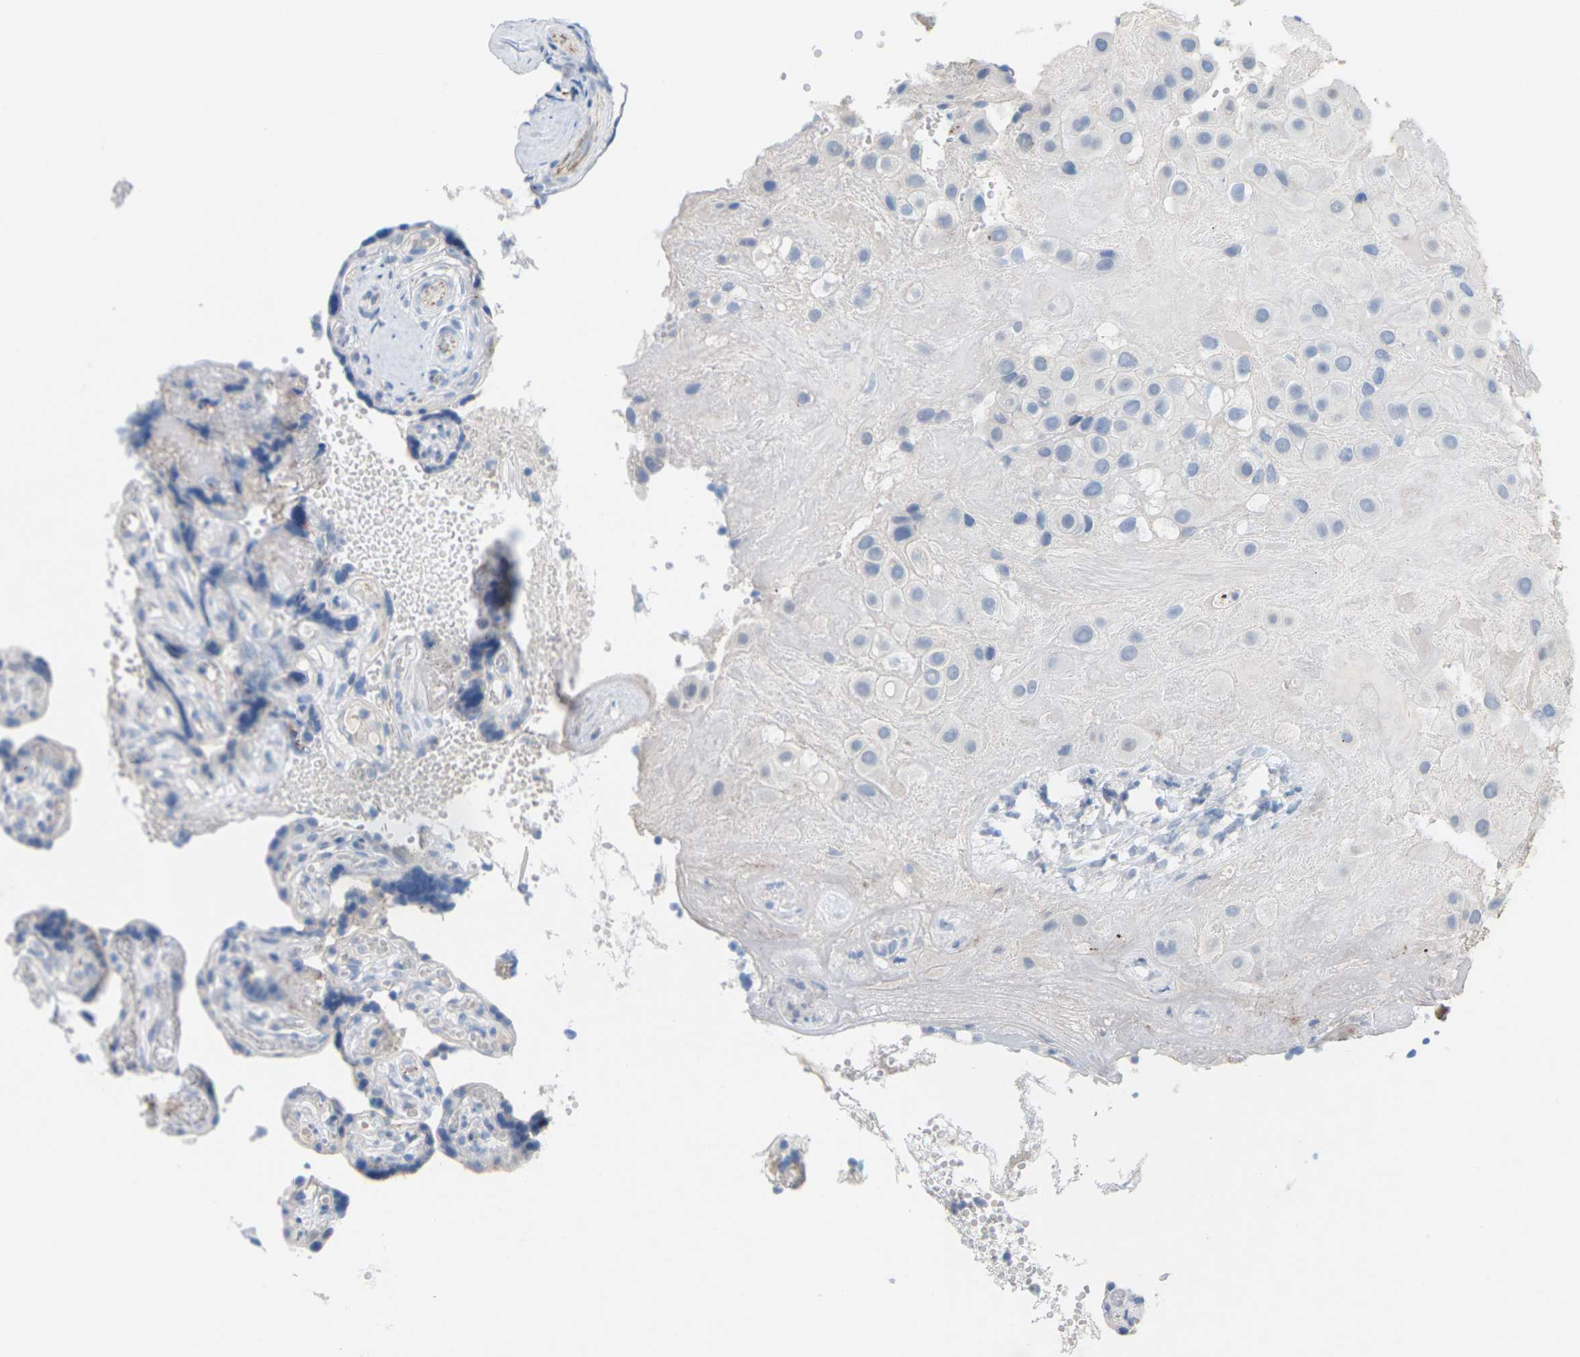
{"staining": {"intensity": "negative", "quantity": "none", "location": "none"}, "tissue": "placenta", "cell_type": "Decidual cells", "image_type": "normal", "snomed": [{"axis": "morphology", "description": "Normal tissue, NOS"}, {"axis": "topography", "description": "Placenta"}], "caption": "DAB (3,3'-diaminobenzidine) immunohistochemical staining of unremarkable human placenta demonstrates no significant positivity in decidual cells.", "gene": "CLDN3", "patient": {"sex": "female", "age": 30}}